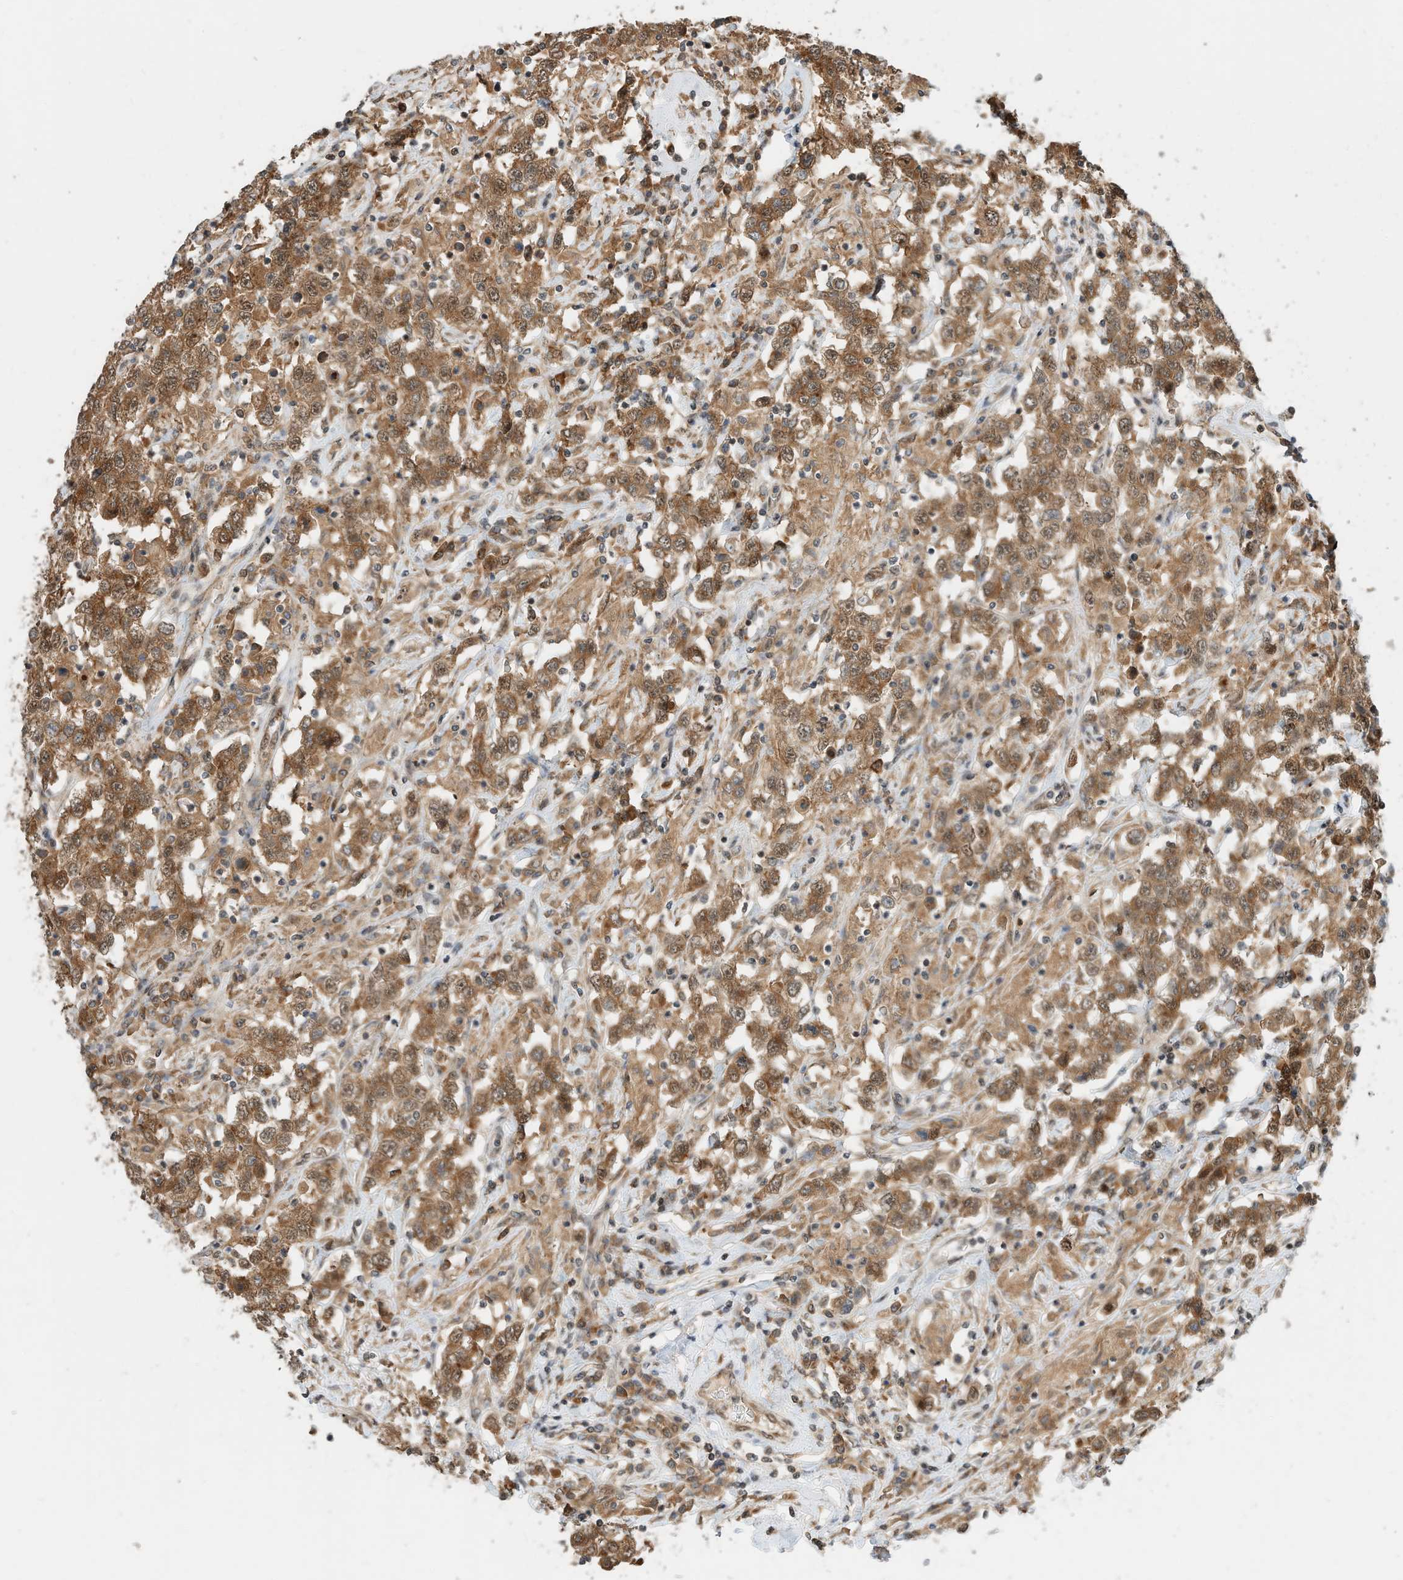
{"staining": {"intensity": "strong", "quantity": ">75%", "location": "cytoplasmic/membranous"}, "tissue": "testis cancer", "cell_type": "Tumor cells", "image_type": "cancer", "snomed": [{"axis": "morphology", "description": "Seminoma, NOS"}, {"axis": "topography", "description": "Testis"}], "caption": "High-magnification brightfield microscopy of testis seminoma stained with DAB (3,3'-diaminobenzidine) (brown) and counterstained with hematoxylin (blue). tumor cells exhibit strong cytoplasmic/membranous staining is appreciated in about>75% of cells. (DAB (3,3'-diaminobenzidine) IHC with brightfield microscopy, high magnification).", "gene": "CPAMD8", "patient": {"sex": "male", "age": 41}}